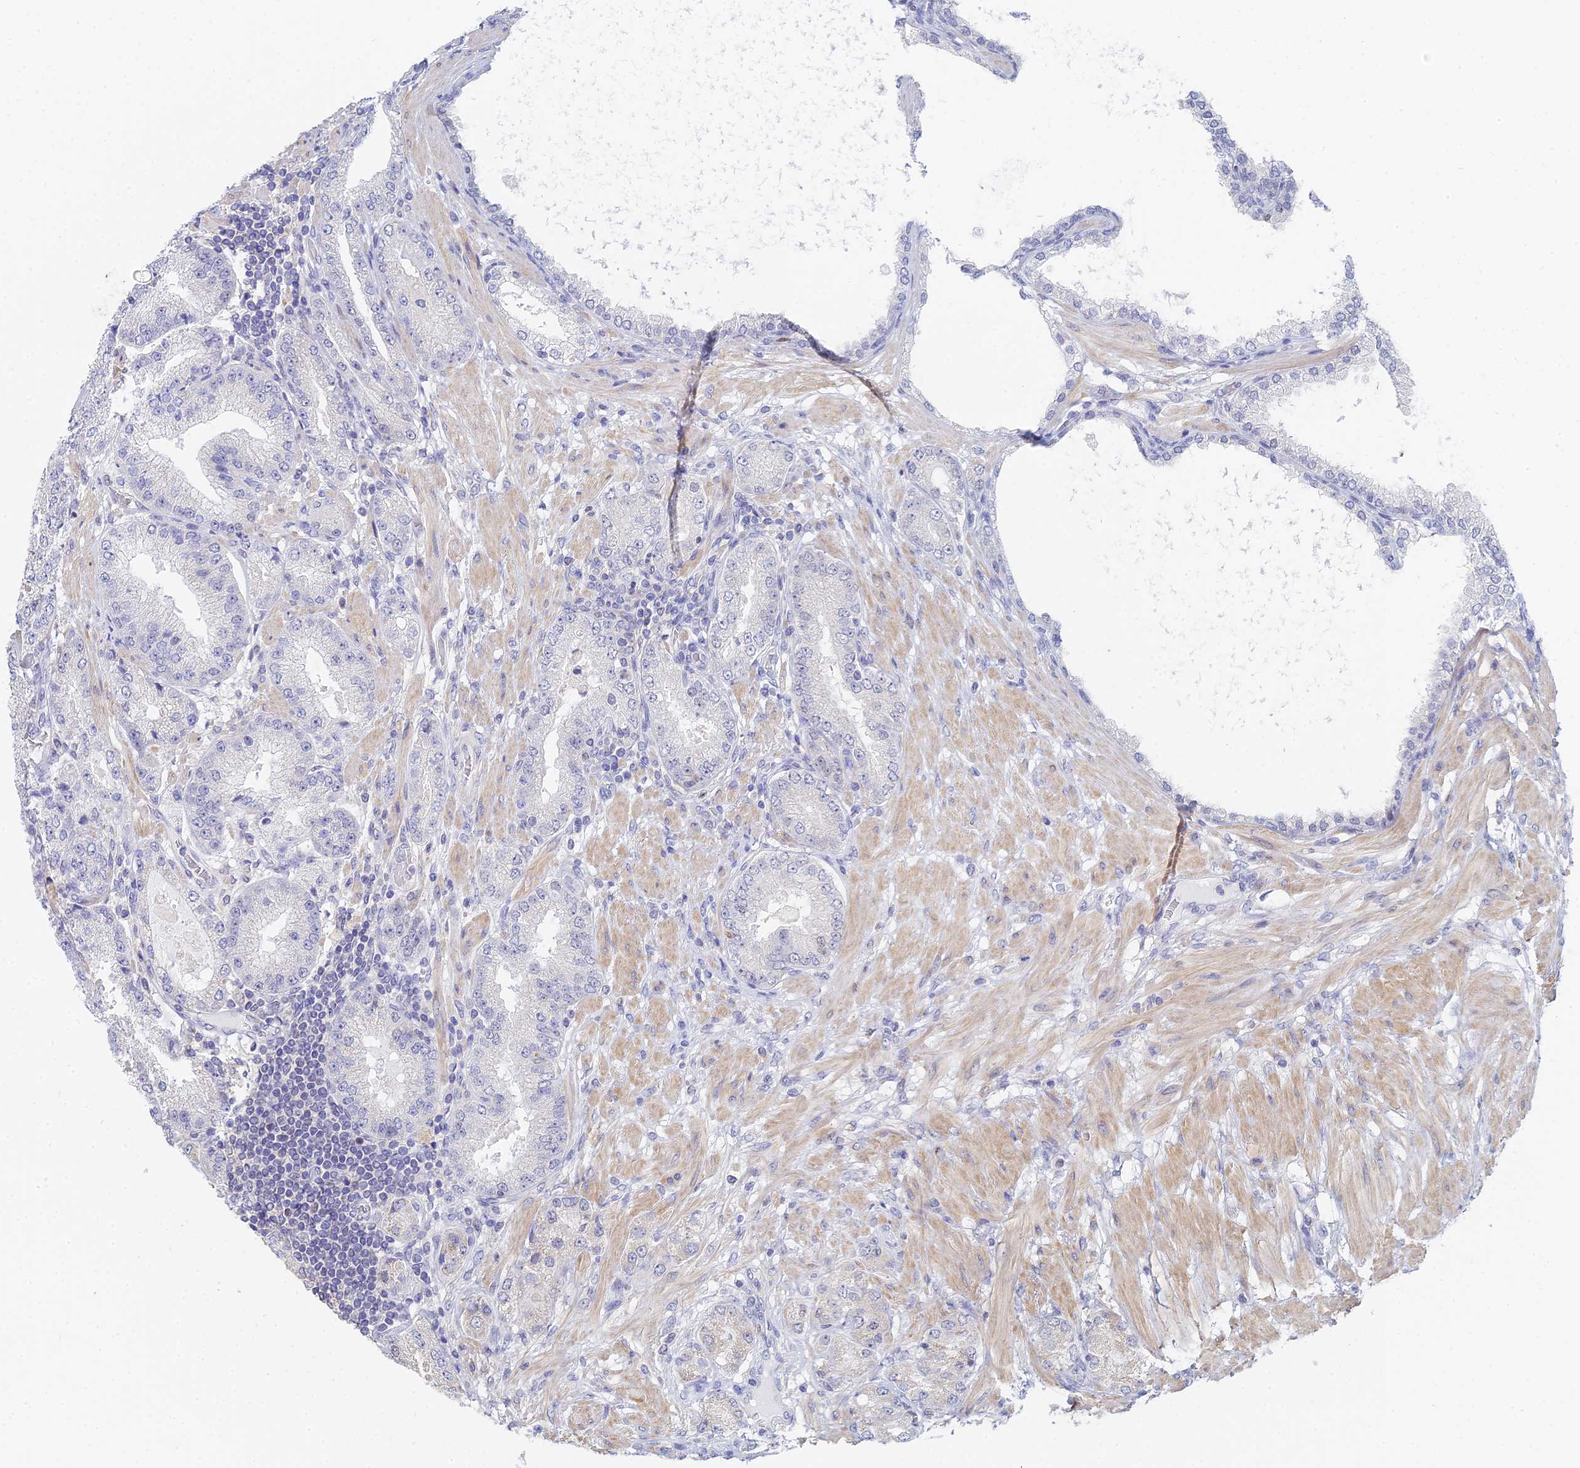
{"staining": {"intensity": "negative", "quantity": "none", "location": "none"}, "tissue": "prostate cancer", "cell_type": "Tumor cells", "image_type": "cancer", "snomed": [{"axis": "morphology", "description": "Adenocarcinoma, High grade"}, {"axis": "topography", "description": "Prostate"}], "caption": "Adenocarcinoma (high-grade) (prostate) stained for a protein using IHC demonstrates no positivity tumor cells.", "gene": "MCM2", "patient": {"sex": "male", "age": 71}}